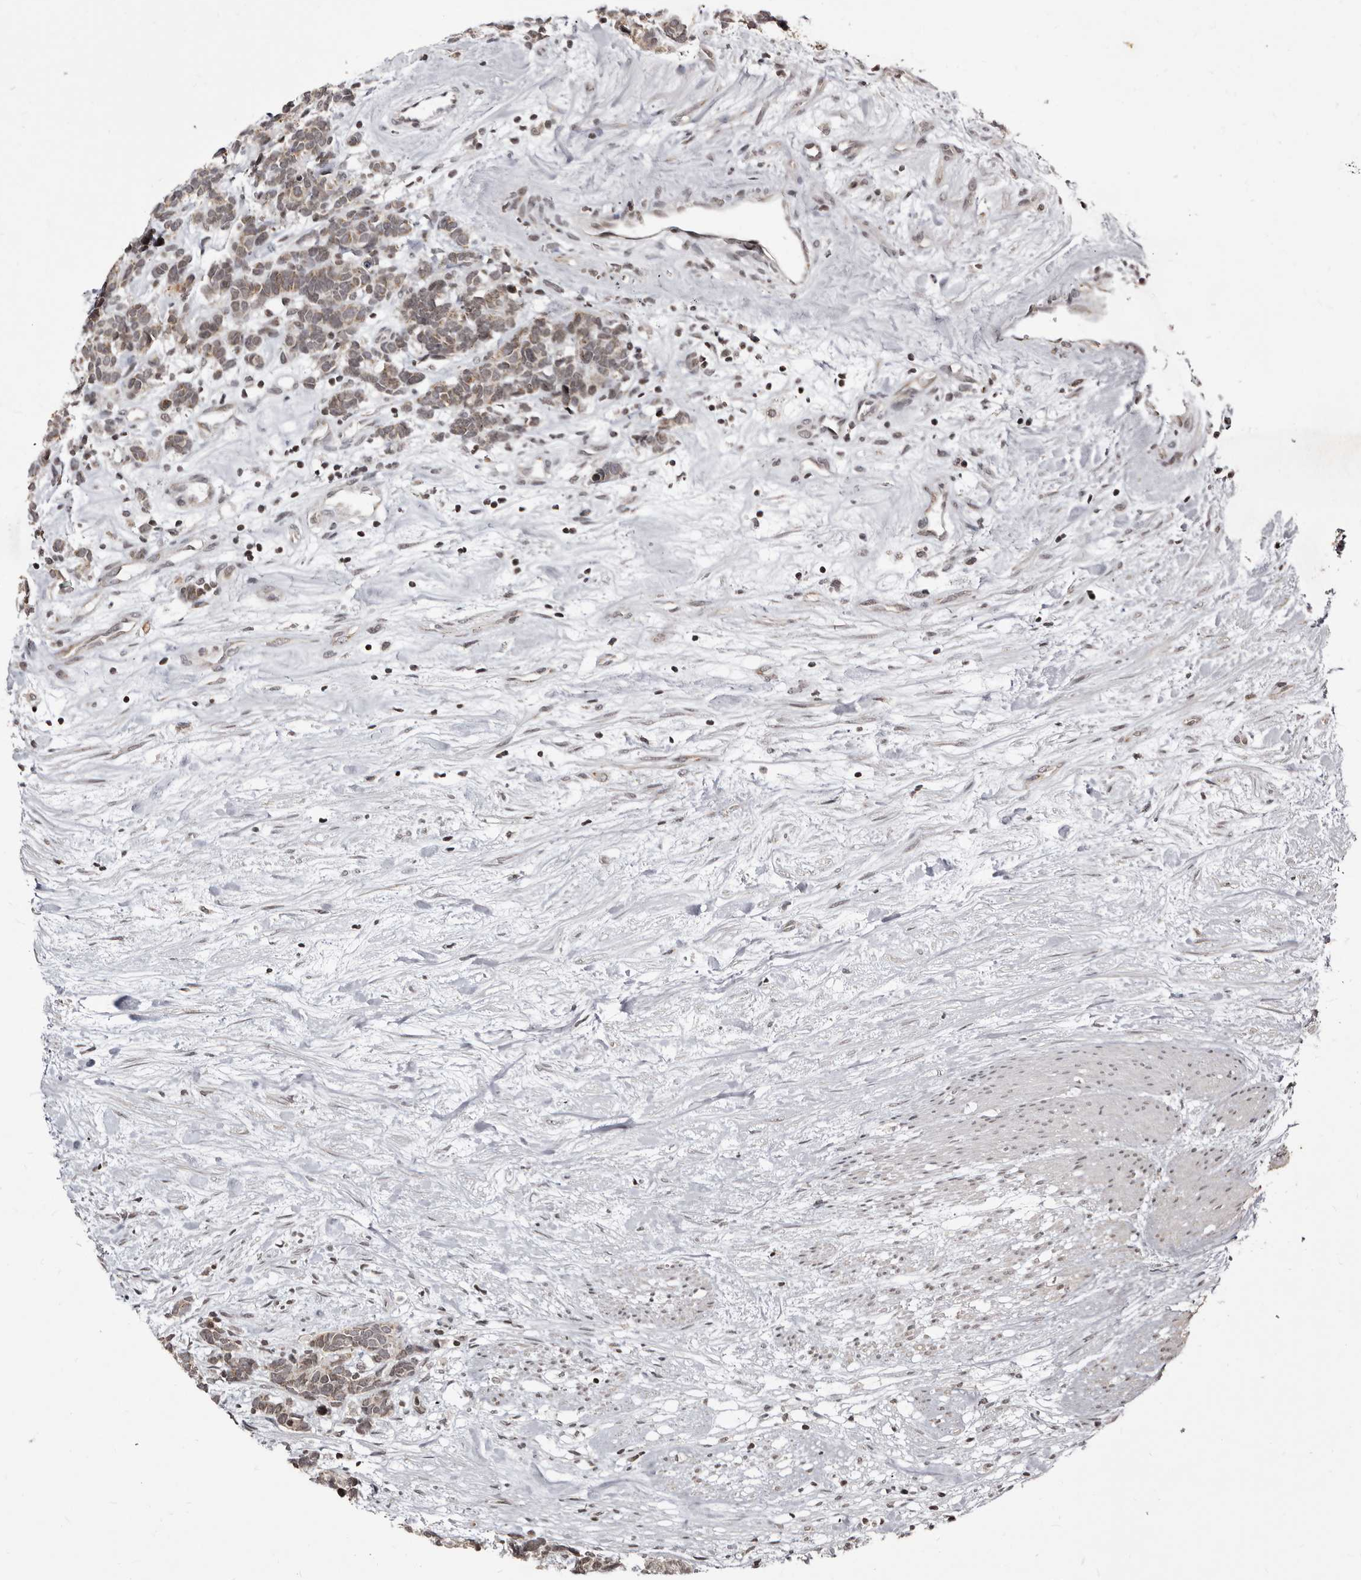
{"staining": {"intensity": "weak", "quantity": "<25%", "location": "cytoplasmic/membranous"}, "tissue": "carcinoid", "cell_type": "Tumor cells", "image_type": "cancer", "snomed": [{"axis": "morphology", "description": "Carcinoma, NOS"}, {"axis": "morphology", "description": "Carcinoid, malignant, NOS"}, {"axis": "topography", "description": "Urinary bladder"}], "caption": "This image is of malignant carcinoid stained with IHC to label a protein in brown with the nuclei are counter-stained blue. There is no staining in tumor cells.", "gene": "THUMPD1", "patient": {"sex": "male", "age": 57}}